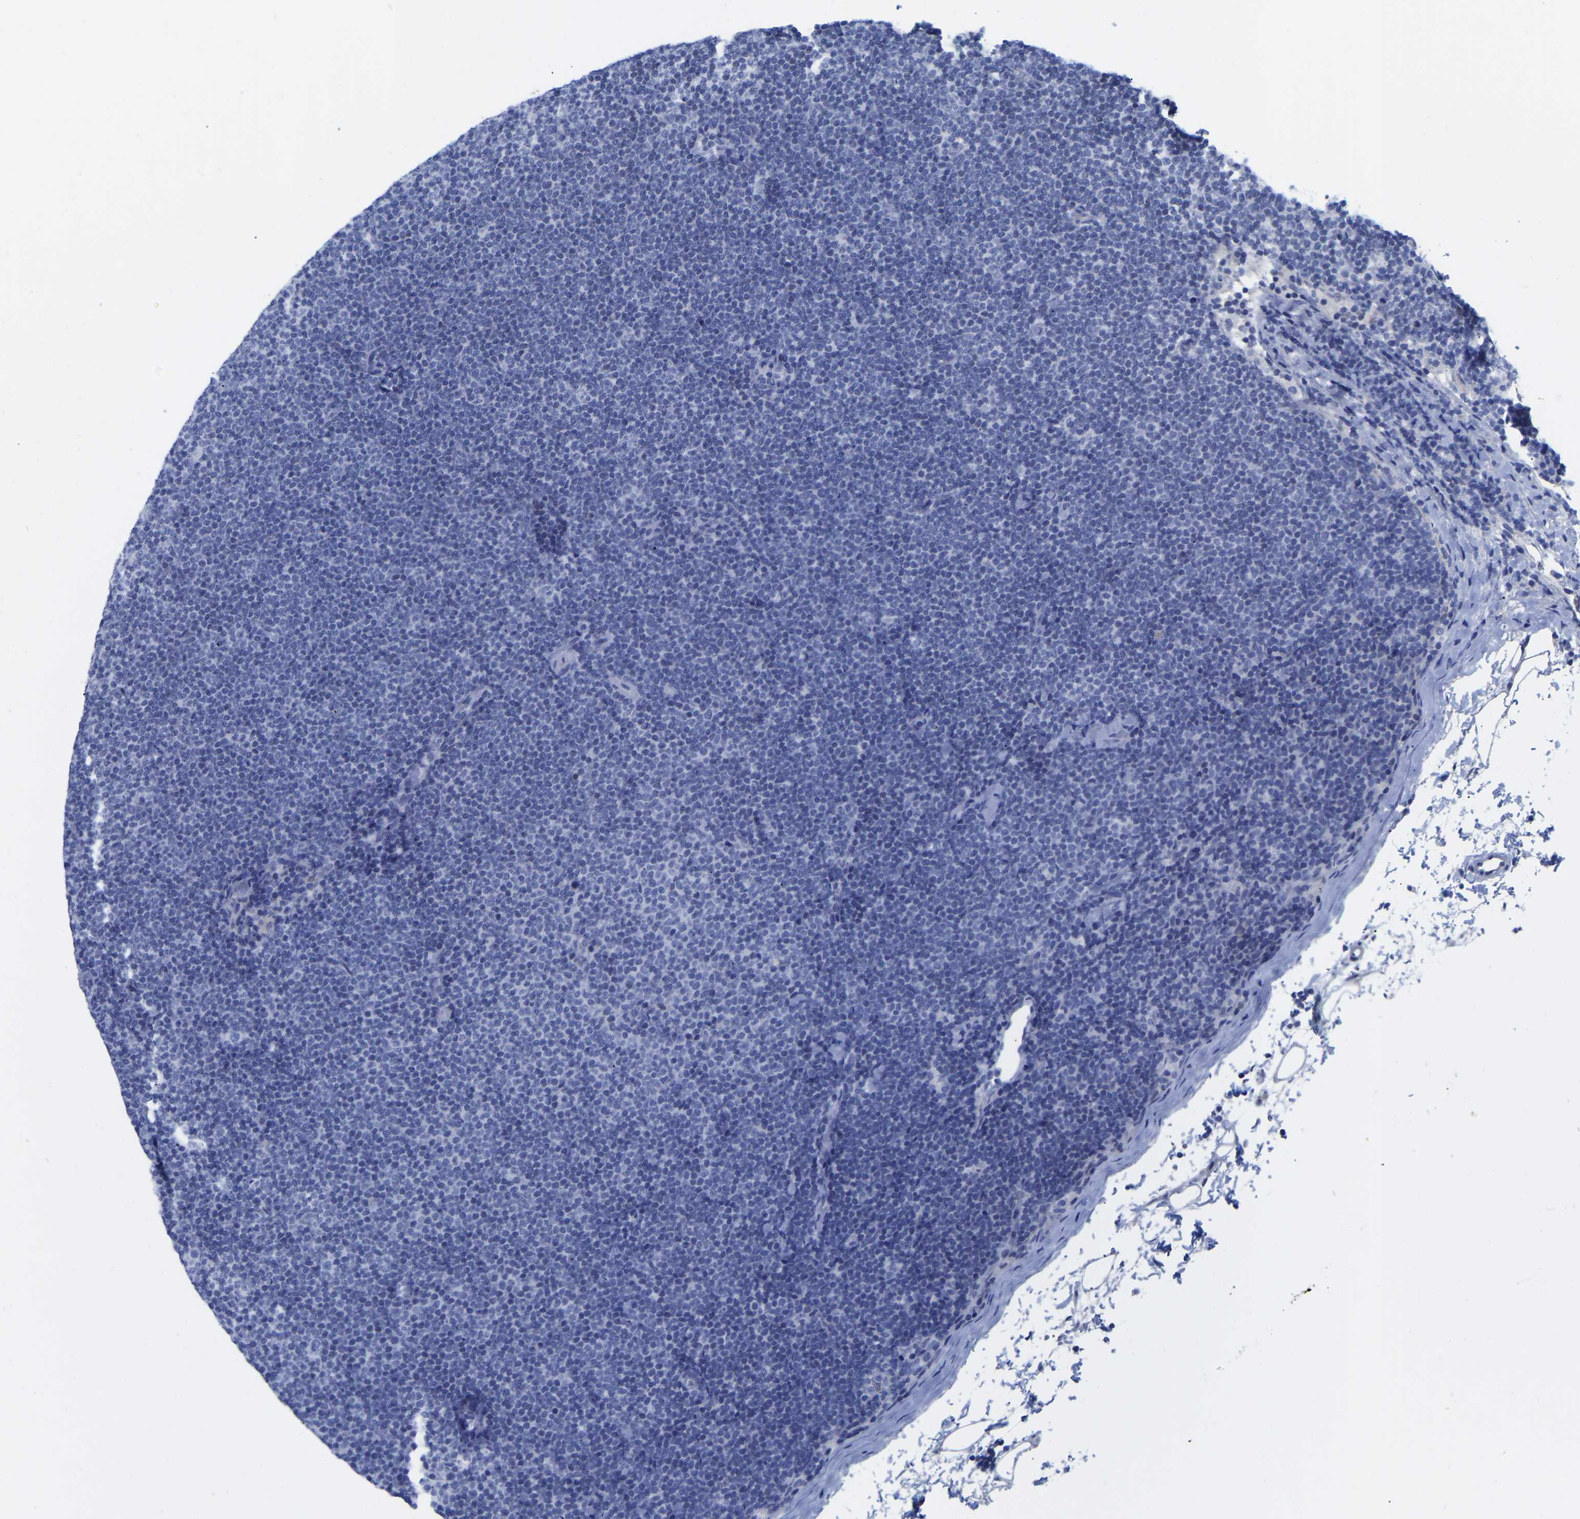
{"staining": {"intensity": "negative", "quantity": "none", "location": "none"}, "tissue": "lymphoma", "cell_type": "Tumor cells", "image_type": "cancer", "snomed": [{"axis": "morphology", "description": "Malignant lymphoma, non-Hodgkin's type, Low grade"}, {"axis": "topography", "description": "Lymph node"}], "caption": "Immunohistochemistry of human lymphoma shows no expression in tumor cells.", "gene": "GPA33", "patient": {"sex": "female", "age": 53}}